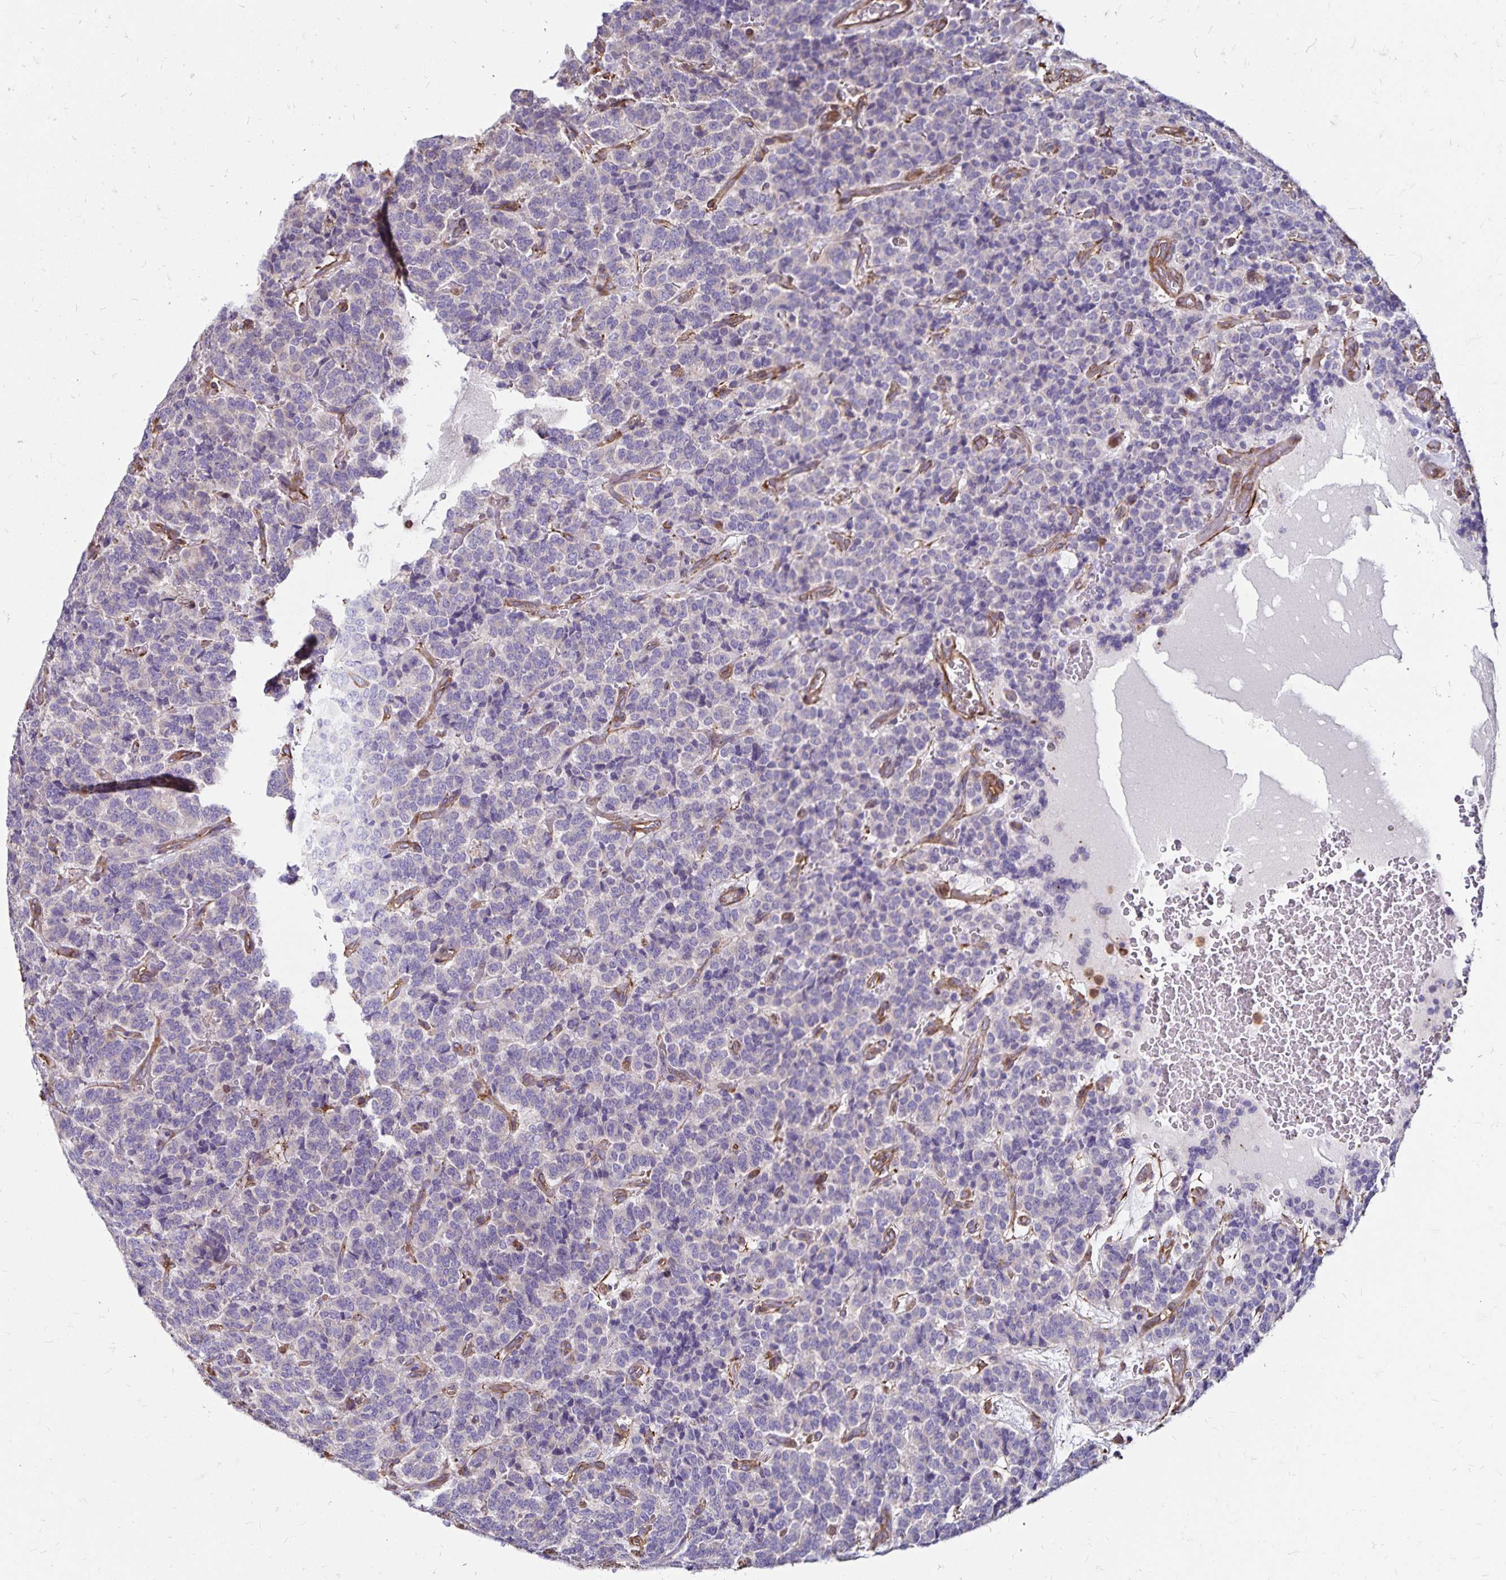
{"staining": {"intensity": "negative", "quantity": "none", "location": "none"}, "tissue": "carcinoid", "cell_type": "Tumor cells", "image_type": "cancer", "snomed": [{"axis": "morphology", "description": "Carcinoid, malignant, NOS"}, {"axis": "topography", "description": "Pancreas"}], "caption": "Carcinoid stained for a protein using IHC displays no staining tumor cells.", "gene": "RPRML", "patient": {"sex": "male", "age": 36}}